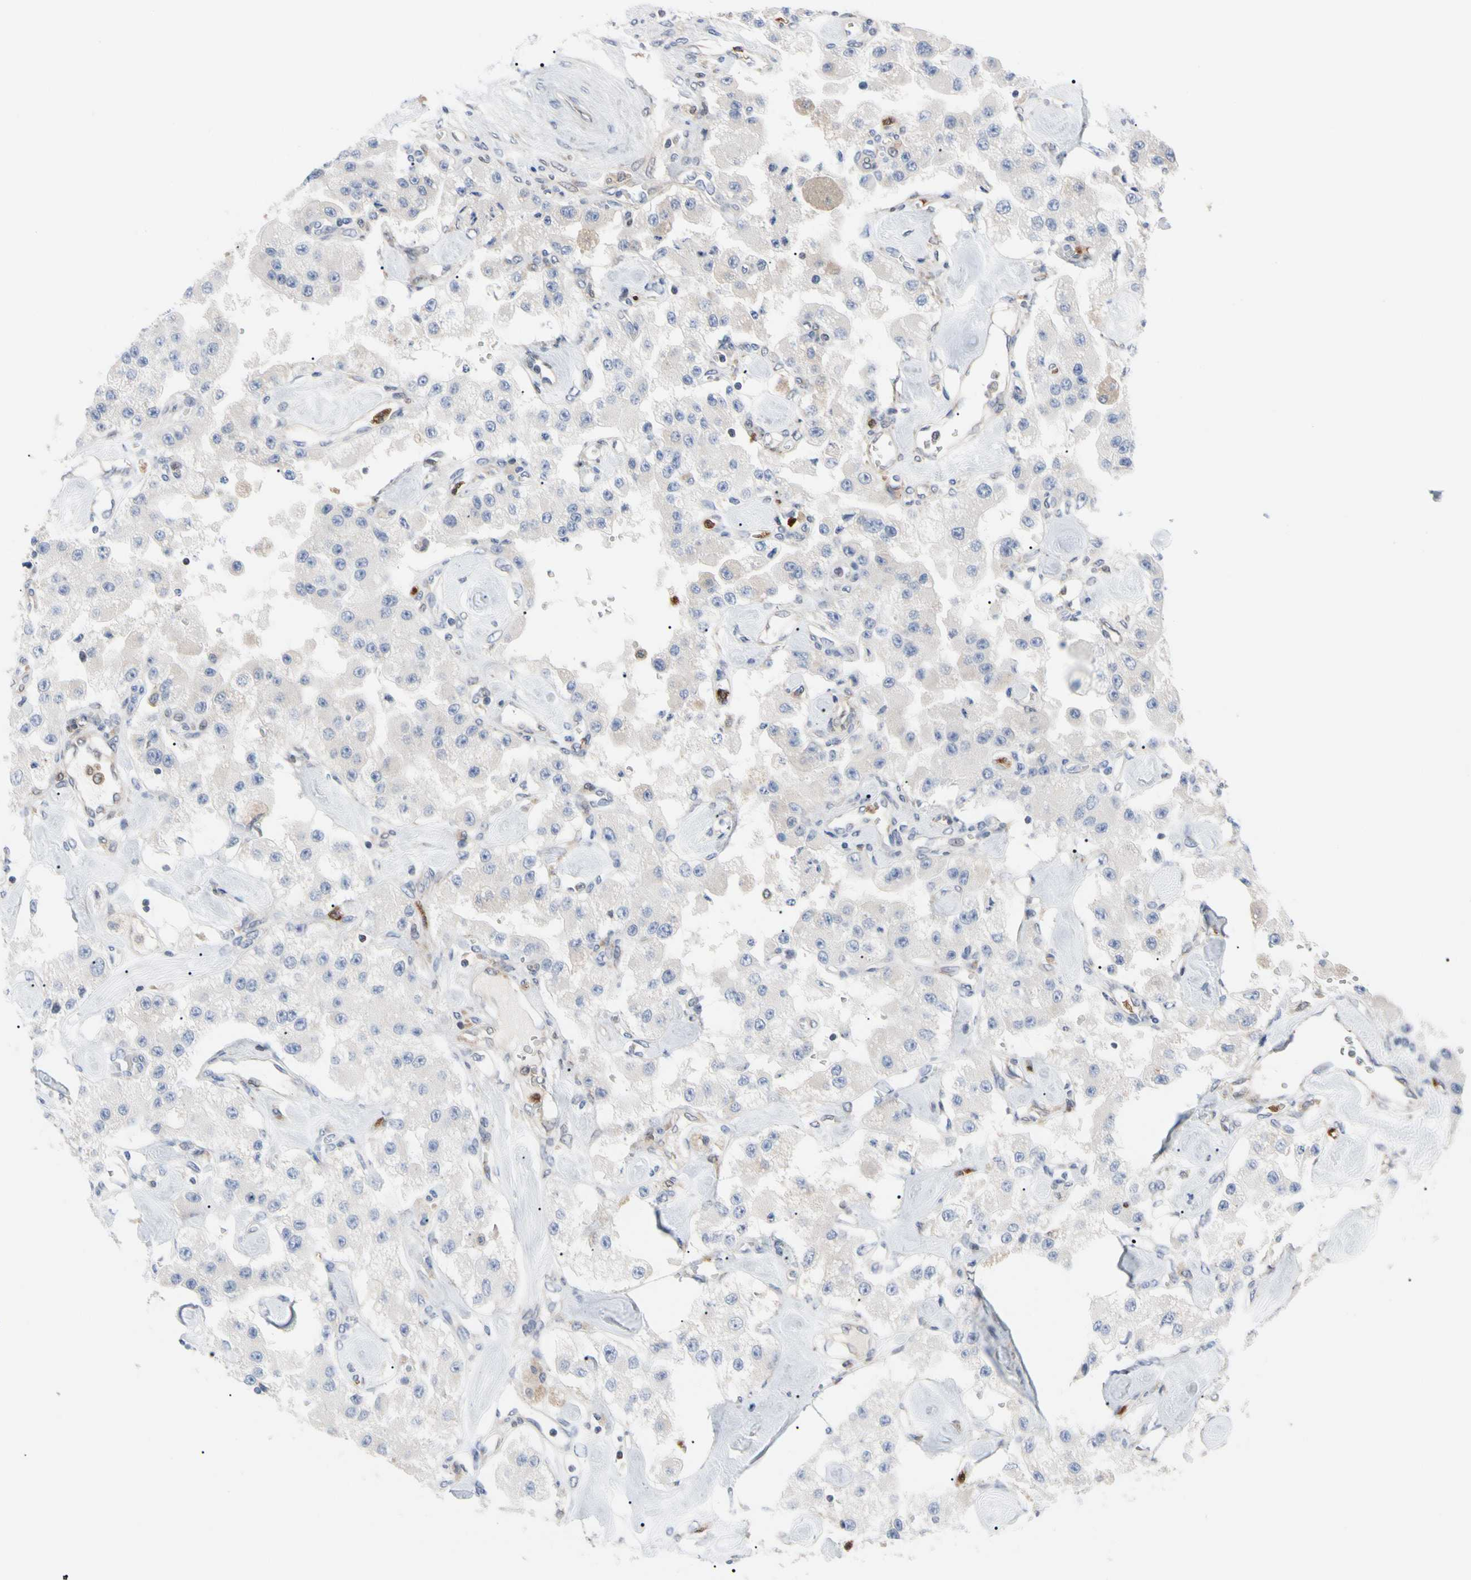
{"staining": {"intensity": "negative", "quantity": "none", "location": "none"}, "tissue": "carcinoid", "cell_type": "Tumor cells", "image_type": "cancer", "snomed": [{"axis": "morphology", "description": "Carcinoid, malignant, NOS"}, {"axis": "topography", "description": "Pancreas"}], "caption": "An IHC photomicrograph of carcinoid (malignant) is shown. There is no staining in tumor cells of carcinoid (malignant).", "gene": "MCL1", "patient": {"sex": "male", "age": 41}}